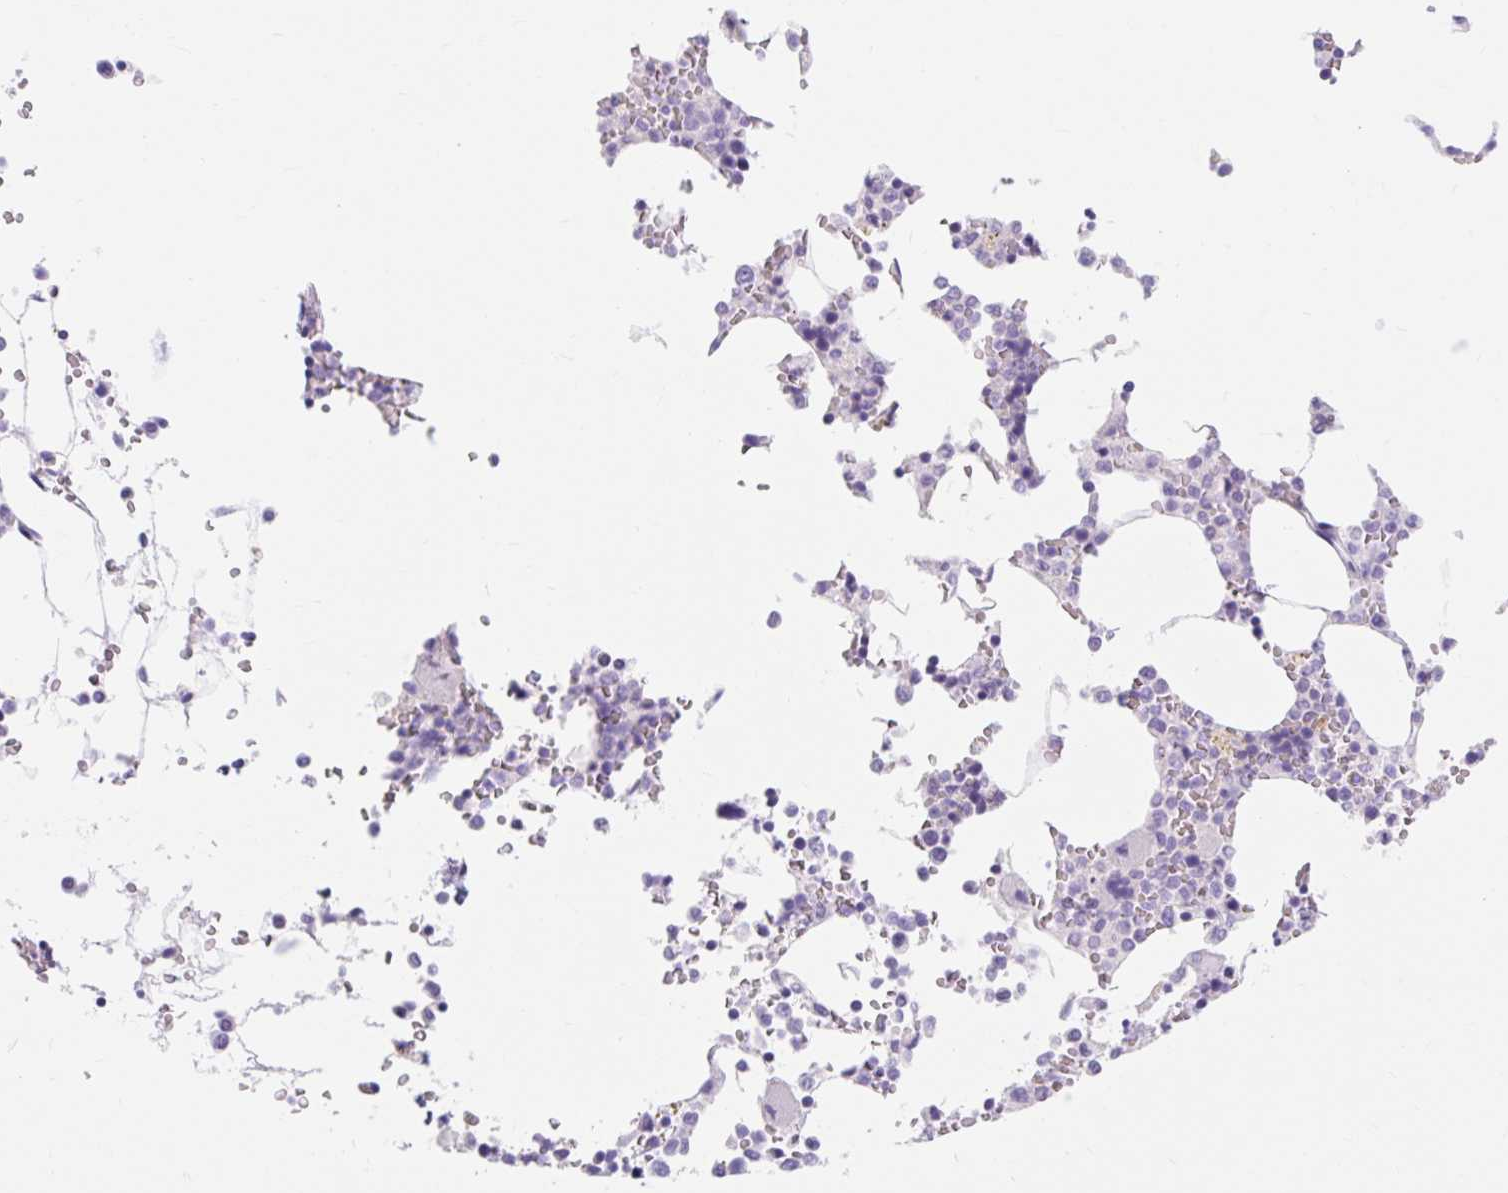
{"staining": {"intensity": "negative", "quantity": "none", "location": "none"}, "tissue": "bone marrow", "cell_type": "Hematopoietic cells", "image_type": "normal", "snomed": [{"axis": "morphology", "description": "Normal tissue, NOS"}, {"axis": "topography", "description": "Bone marrow"}], "caption": "High power microscopy histopathology image of an IHC micrograph of unremarkable bone marrow, revealing no significant expression in hematopoietic cells.", "gene": "SLC28A1", "patient": {"sex": "male", "age": 64}}